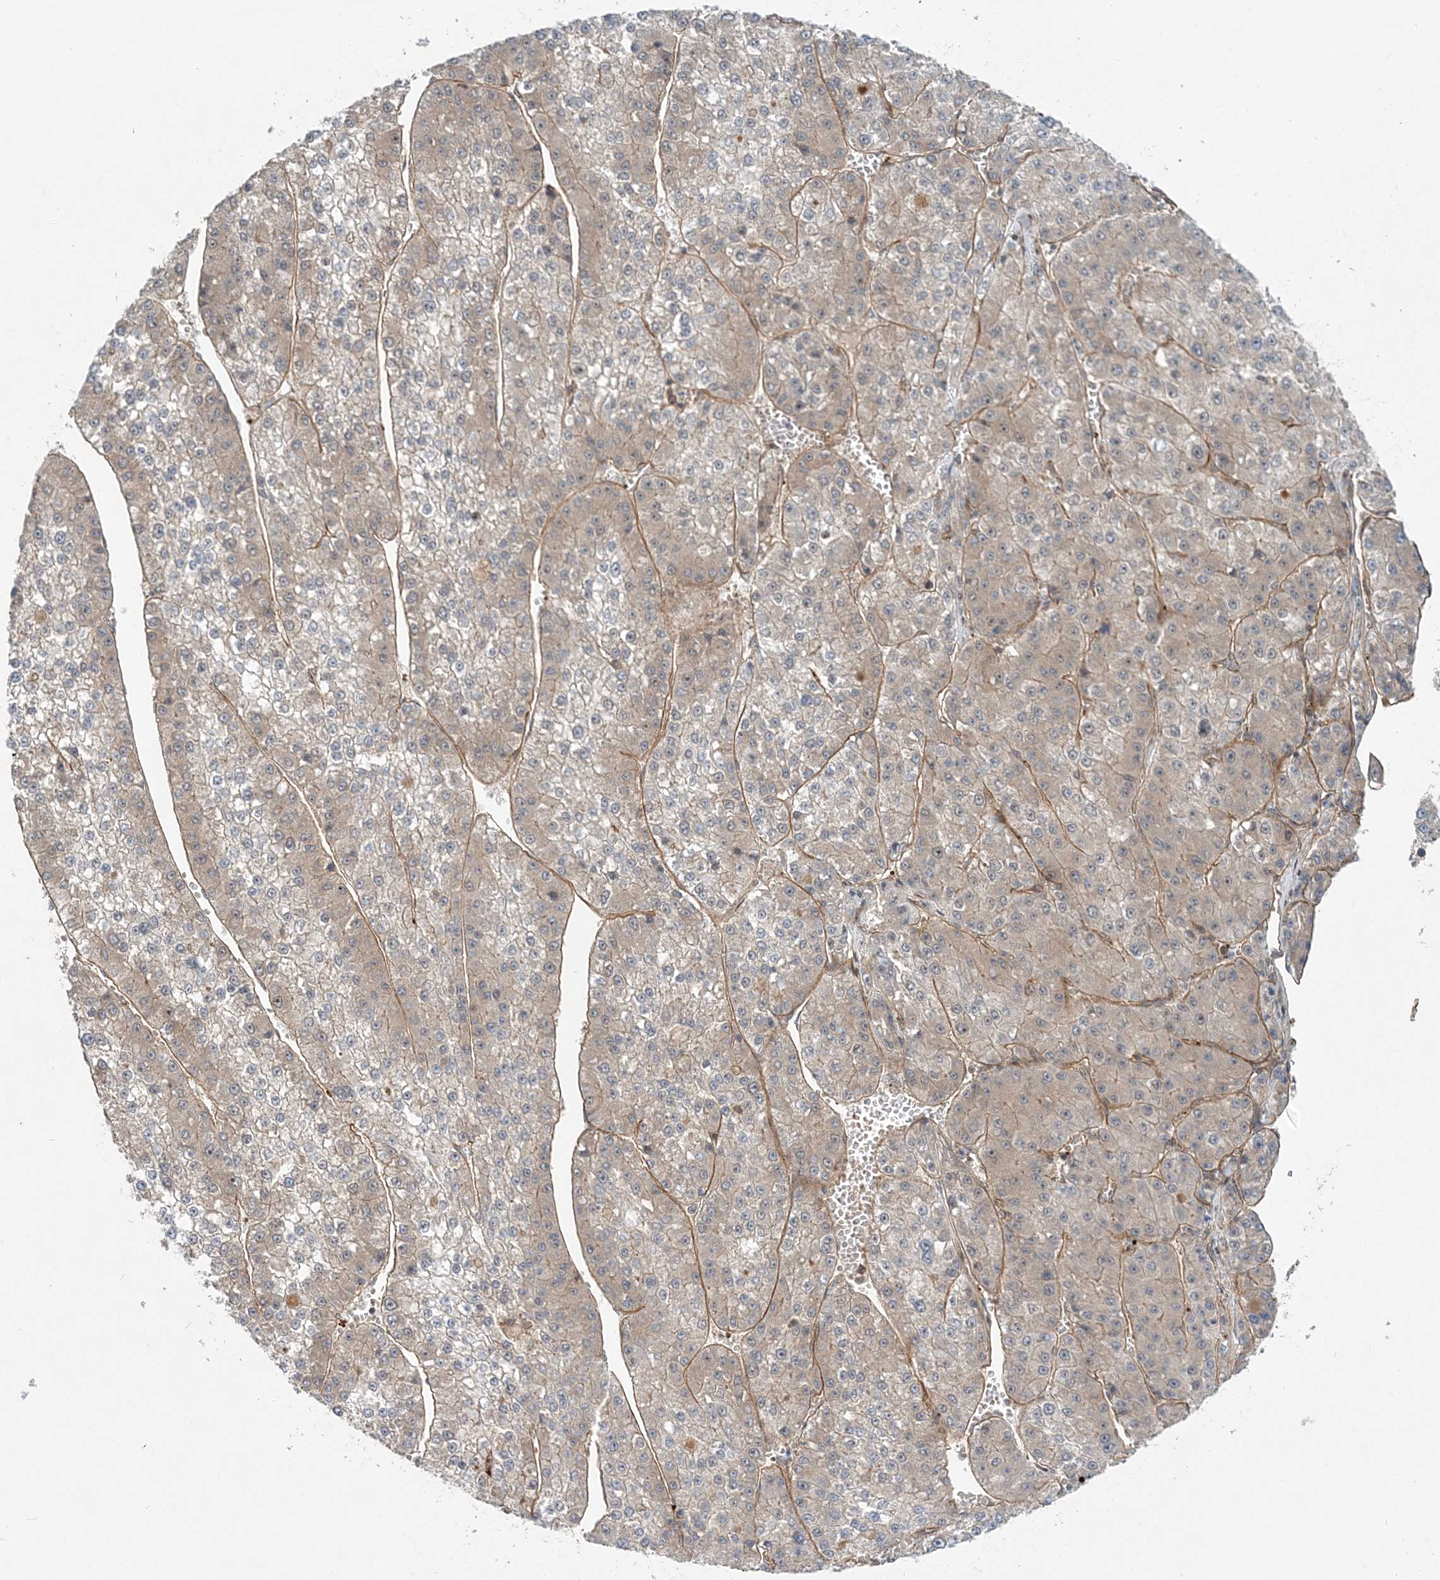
{"staining": {"intensity": "weak", "quantity": "25%-75%", "location": "cytoplasmic/membranous"}, "tissue": "liver cancer", "cell_type": "Tumor cells", "image_type": "cancer", "snomed": [{"axis": "morphology", "description": "Carcinoma, Hepatocellular, NOS"}, {"axis": "topography", "description": "Liver"}], "caption": "Immunohistochemistry (IHC) of hepatocellular carcinoma (liver) displays low levels of weak cytoplasmic/membranous staining in approximately 25%-75% of tumor cells. The staining was performed using DAB, with brown indicating positive protein expression. Nuclei are stained blue with hematoxylin.", "gene": "GEMIN5", "patient": {"sex": "female", "age": 73}}